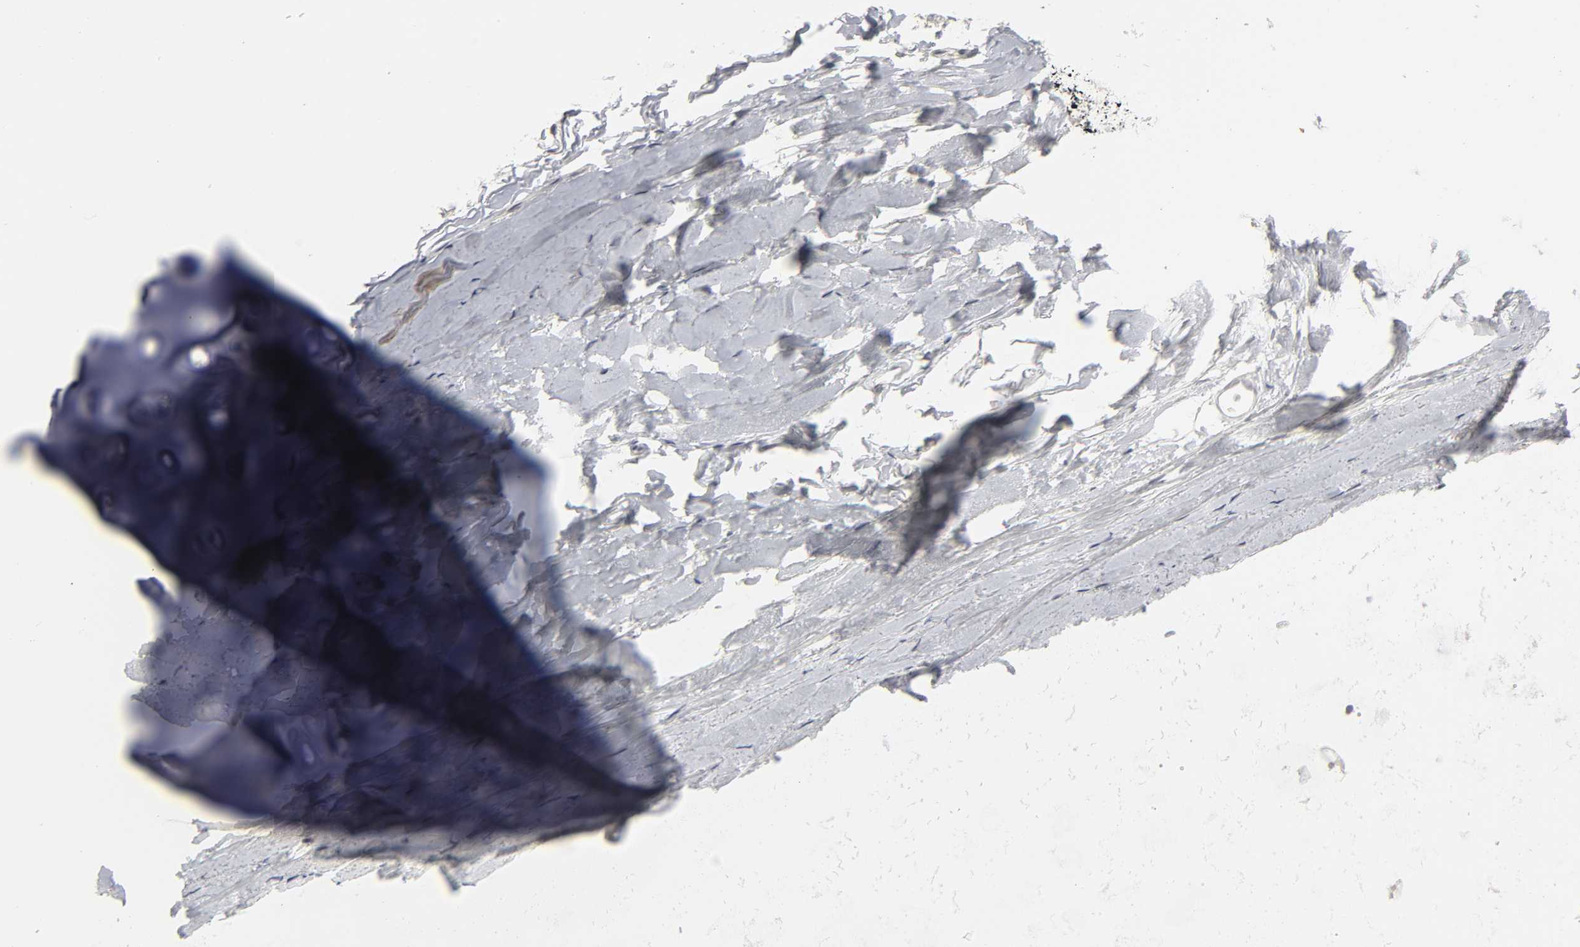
{"staining": {"intensity": "negative", "quantity": "none", "location": "none"}, "tissue": "adipose tissue", "cell_type": "Adipocytes", "image_type": "normal", "snomed": [{"axis": "morphology", "description": "Normal tissue, NOS"}, {"axis": "topography", "description": "Cartilage tissue"}, {"axis": "topography", "description": "Bronchus"}], "caption": "IHC micrograph of normal human adipose tissue stained for a protein (brown), which reveals no staining in adipocytes. (Brightfield microscopy of DAB immunohistochemistry at high magnification).", "gene": "TCAP", "patient": {"sex": "female", "age": 73}}